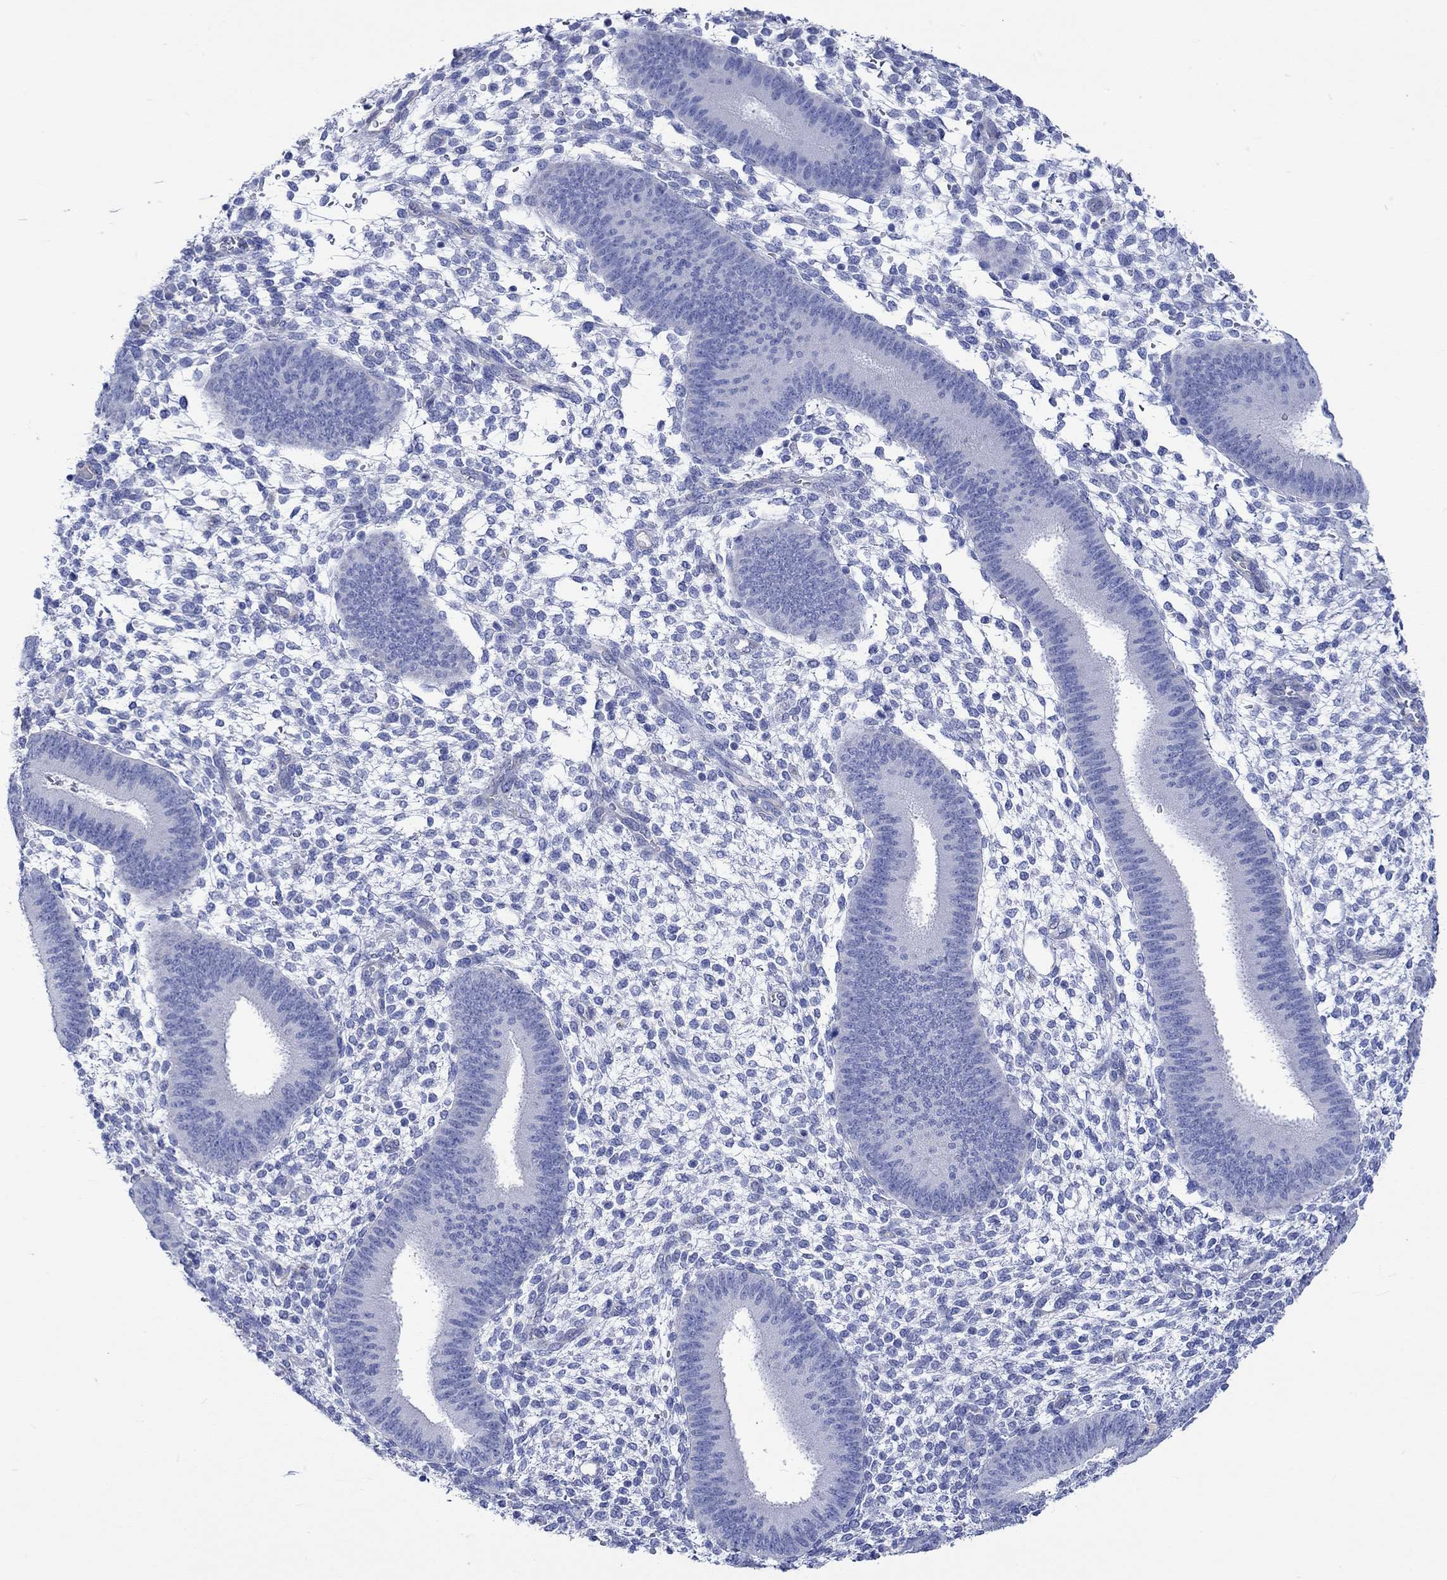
{"staining": {"intensity": "negative", "quantity": "none", "location": "none"}, "tissue": "endometrium", "cell_type": "Cells in endometrial stroma", "image_type": "normal", "snomed": [{"axis": "morphology", "description": "Normal tissue, NOS"}, {"axis": "topography", "description": "Endometrium"}], "caption": "Immunohistochemistry of benign endometrium exhibits no staining in cells in endometrial stroma.", "gene": "CPLX1", "patient": {"sex": "female", "age": 39}}